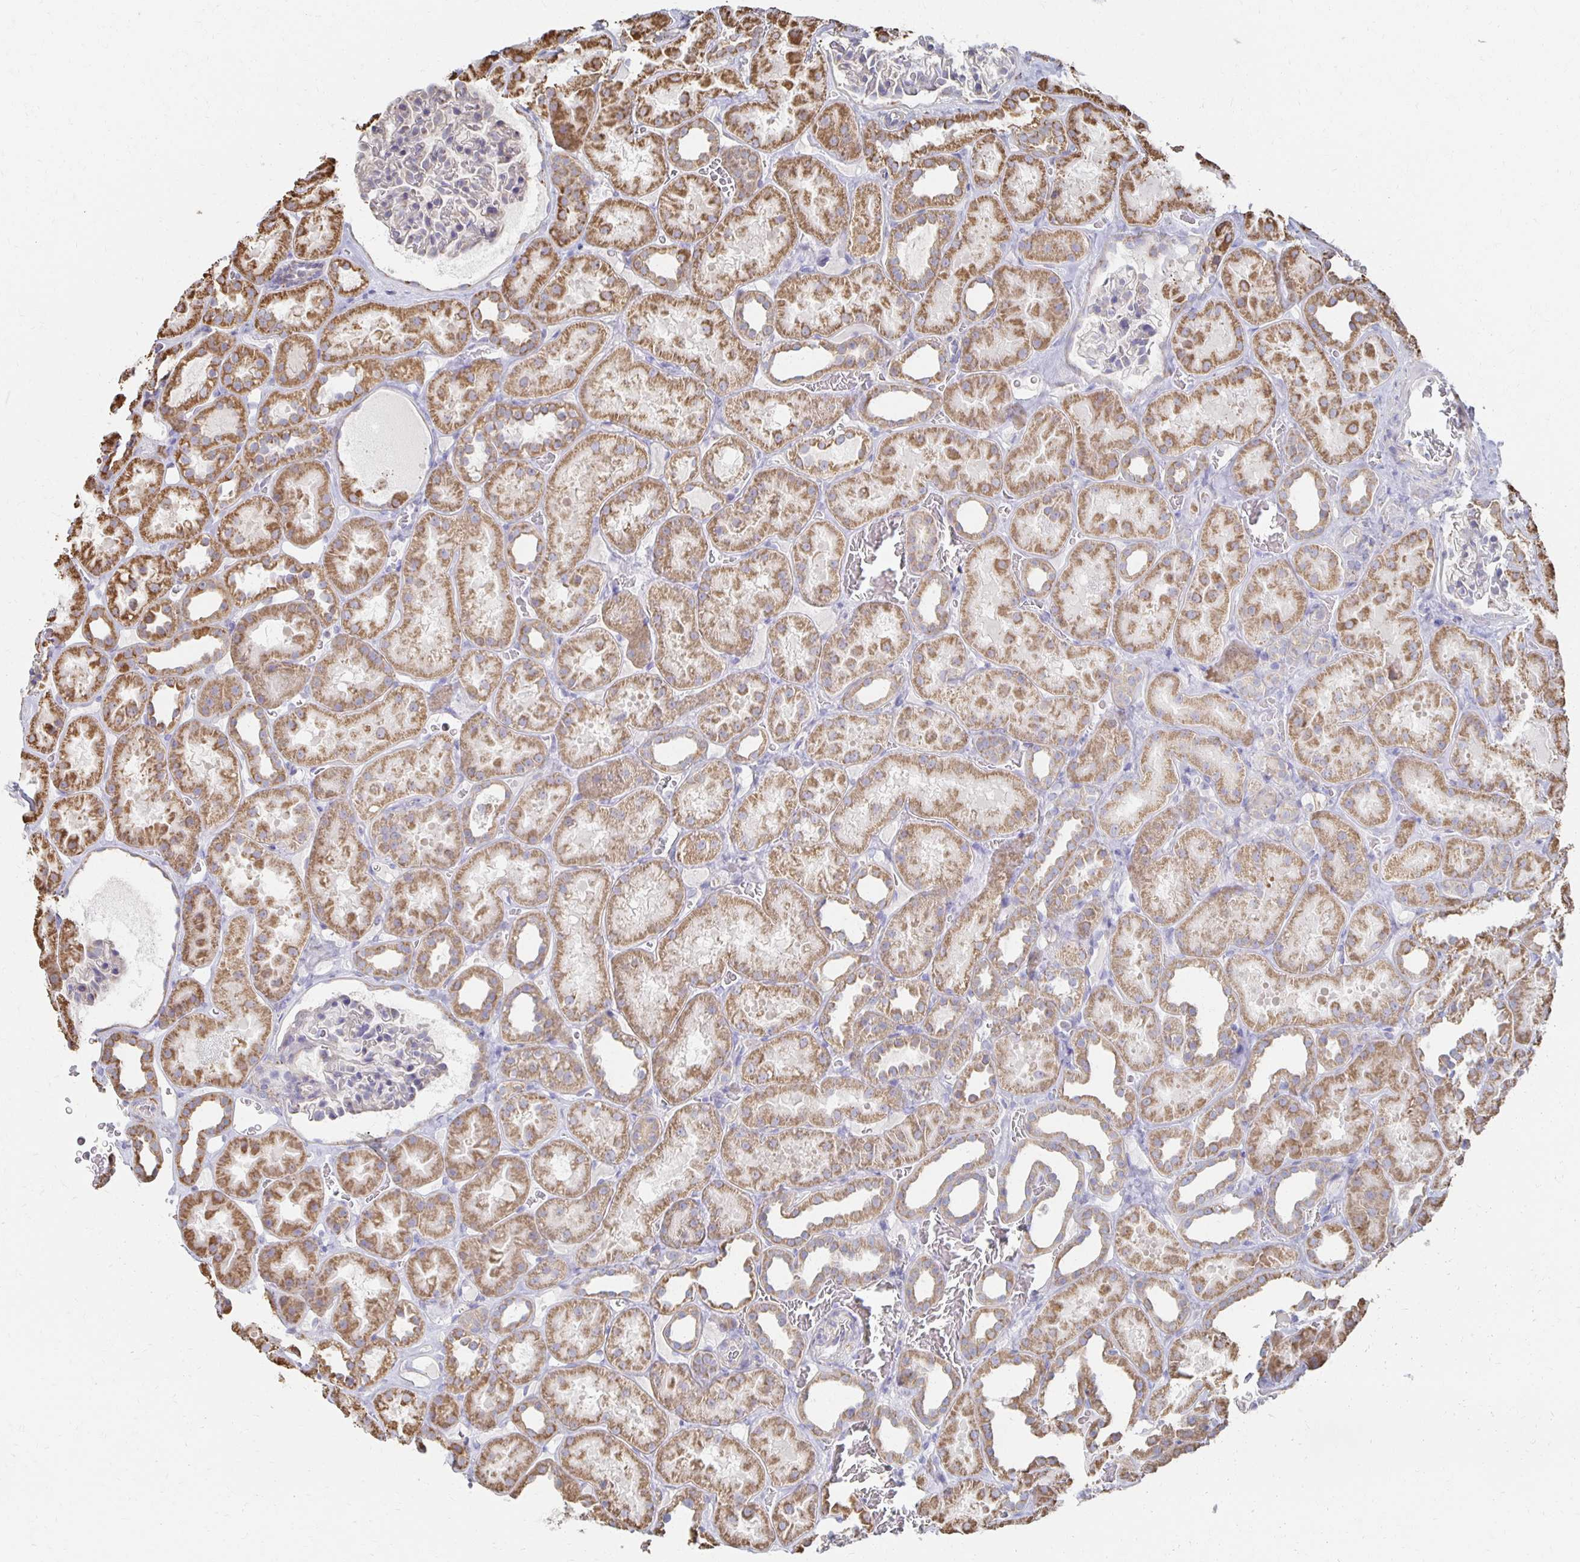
{"staining": {"intensity": "negative", "quantity": "none", "location": "none"}, "tissue": "kidney", "cell_type": "Cells in glomeruli", "image_type": "normal", "snomed": [{"axis": "morphology", "description": "Normal tissue, NOS"}, {"axis": "topography", "description": "Kidney"}], "caption": "The immunohistochemistry histopathology image has no significant positivity in cells in glomeruli of kidney. (DAB immunohistochemistry with hematoxylin counter stain).", "gene": "NKX2", "patient": {"sex": "female", "age": 41}}